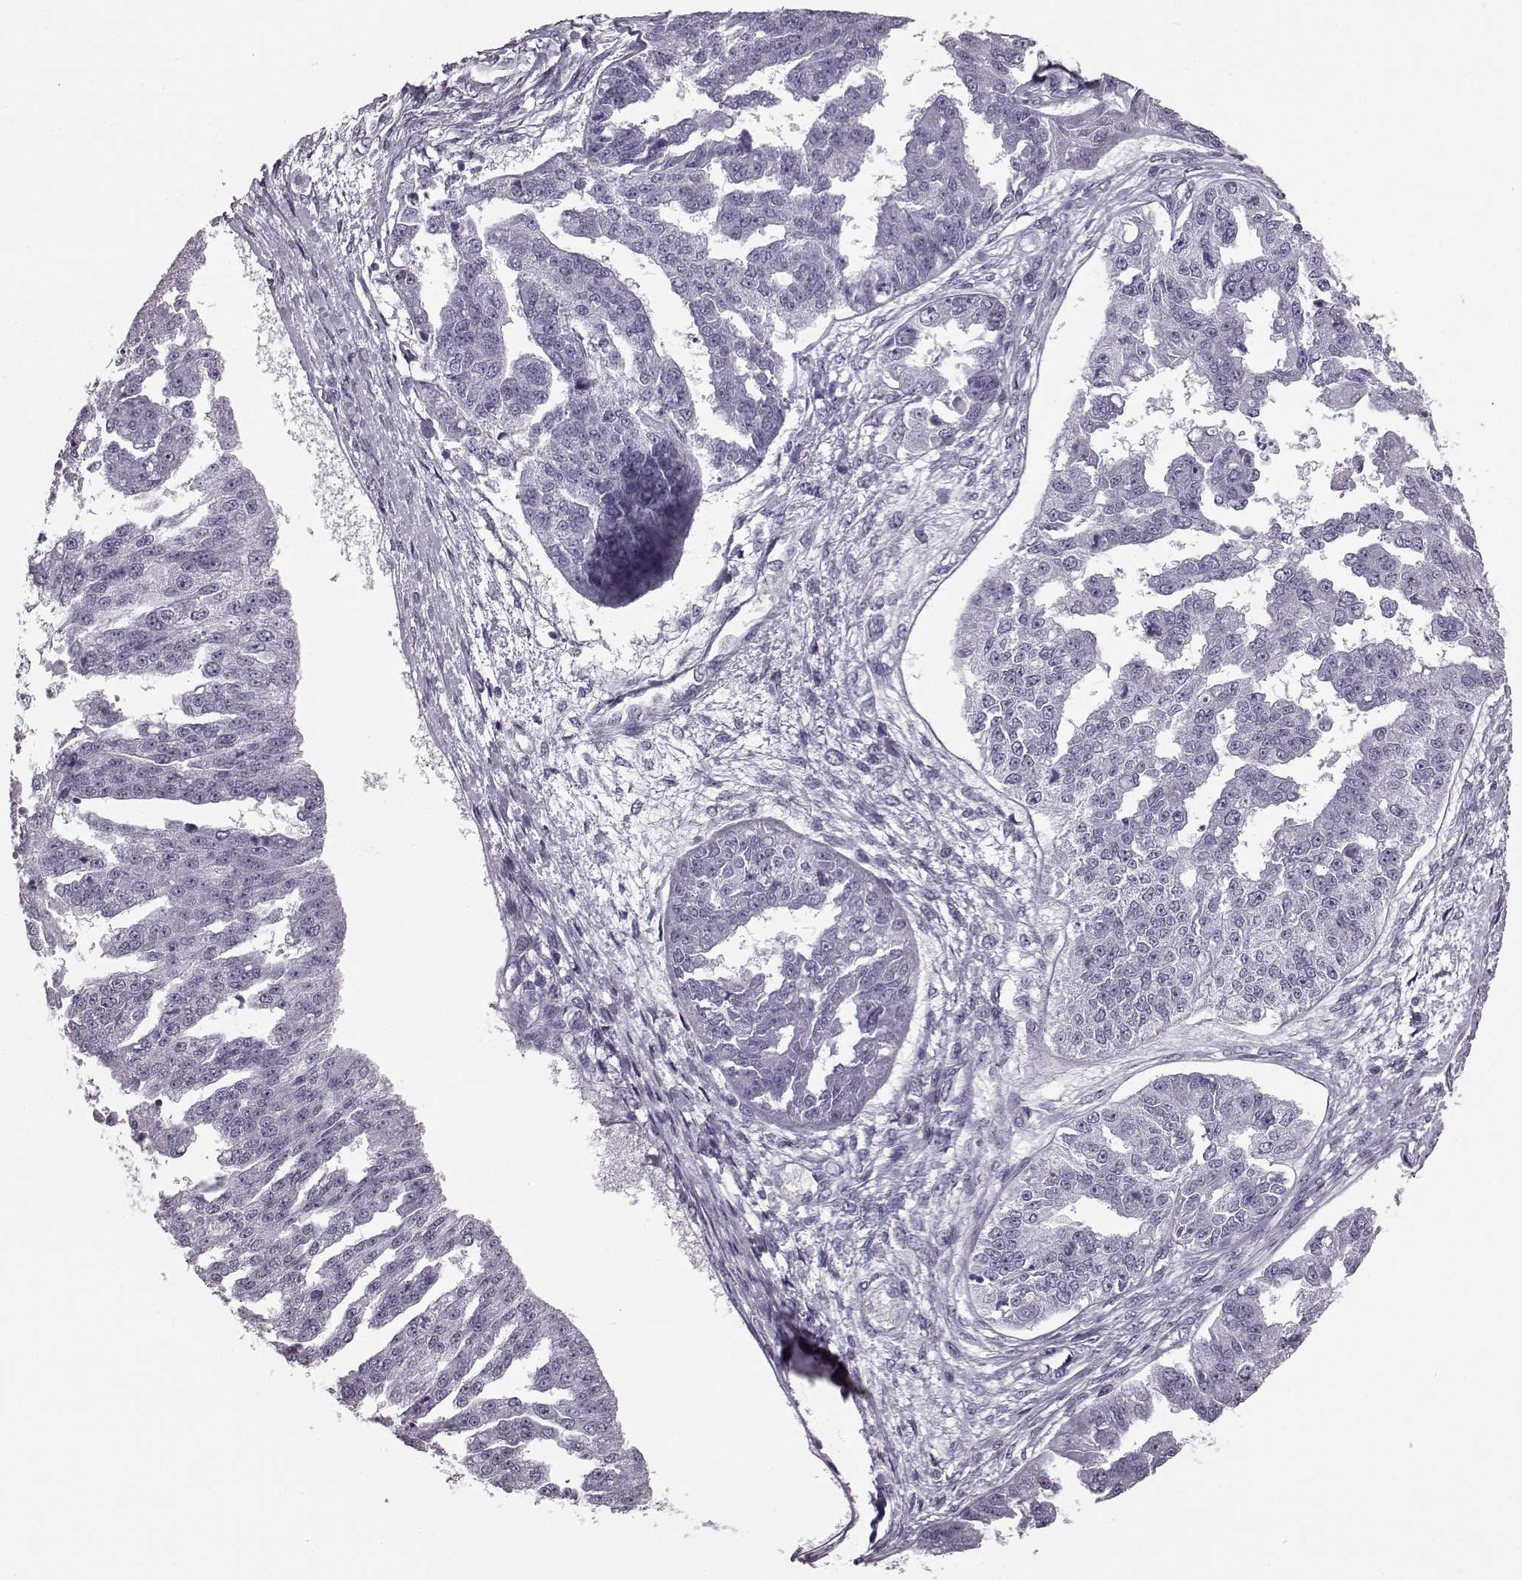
{"staining": {"intensity": "negative", "quantity": "none", "location": "none"}, "tissue": "ovarian cancer", "cell_type": "Tumor cells", "image_type": "cancer", "snomed": [{"axis": "morphology", "description": "Cystadenocarcinoma, serous, NOS"}, {"axis": "topography", "description": "Ovary"}], "caption": "Immunohistochemistry image of human ovarian cancer stained for a protein (brown), which exhibits no positivity in tumor cells. Brightfield microscopy of IHC stained with DAB (3,3'-diaminobenzidine) (brown) and hematoxylin (blue), captured at high magnification.", "gene": "JSRP1", "patient": {"sex": "female", "age": 58}}